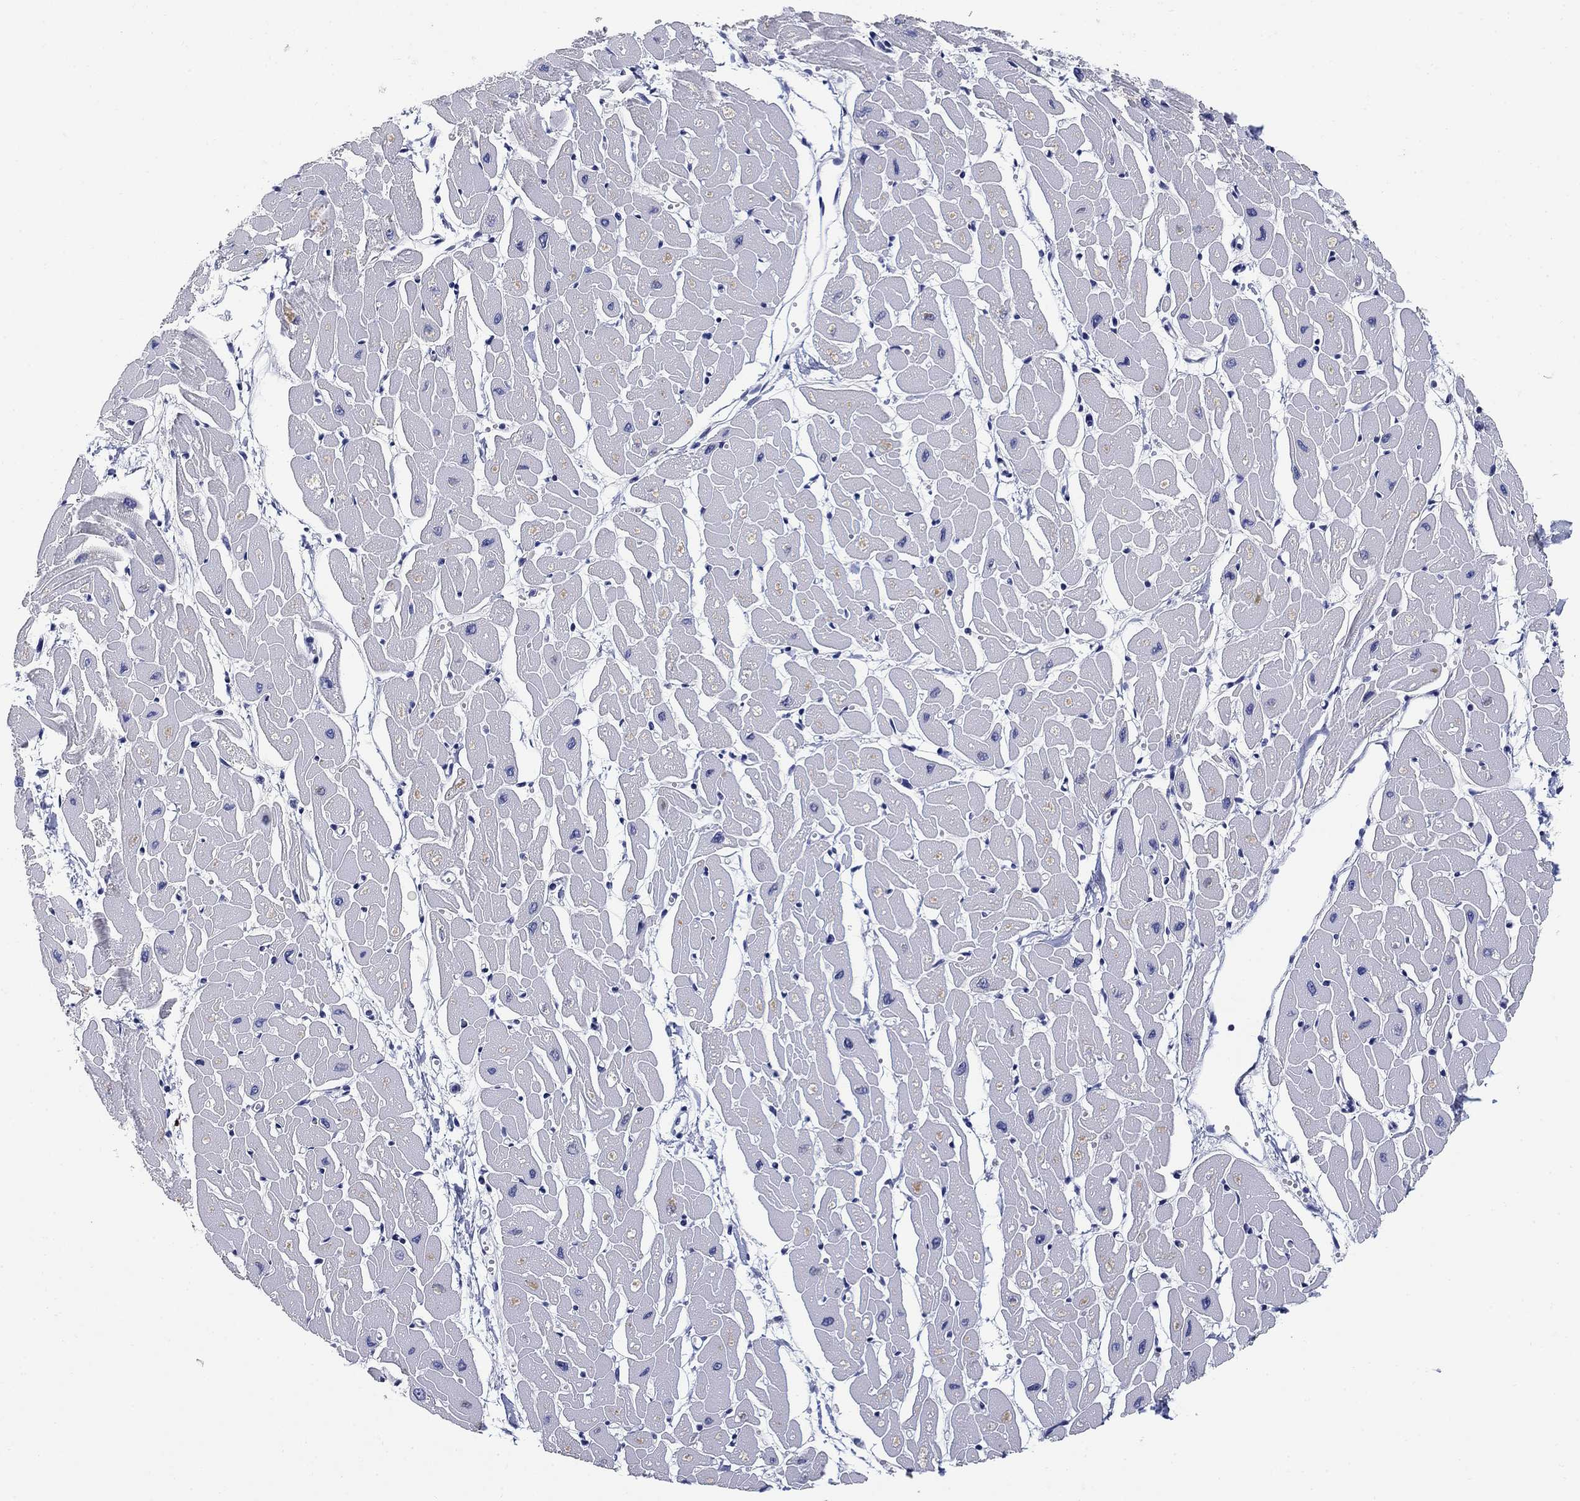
{"staining": {"intensity": "negative", "quantity": "none", "location": "none"}, "tissue": "heart muscle", "cell_type": "Cardiomyocytes", "image_type": "normal", "snomed": [{"axis": "morphology", "description": "Normal tissue, NOS"}, {"axis": "topography", "description": "Heart"}], "caption": "This is an immunohistochemistry image of normal human heart muscle. There is no staining in cardiomyocytes.", "gene": "CLUL1", "patient": {"sex": "male", "age": 57}}